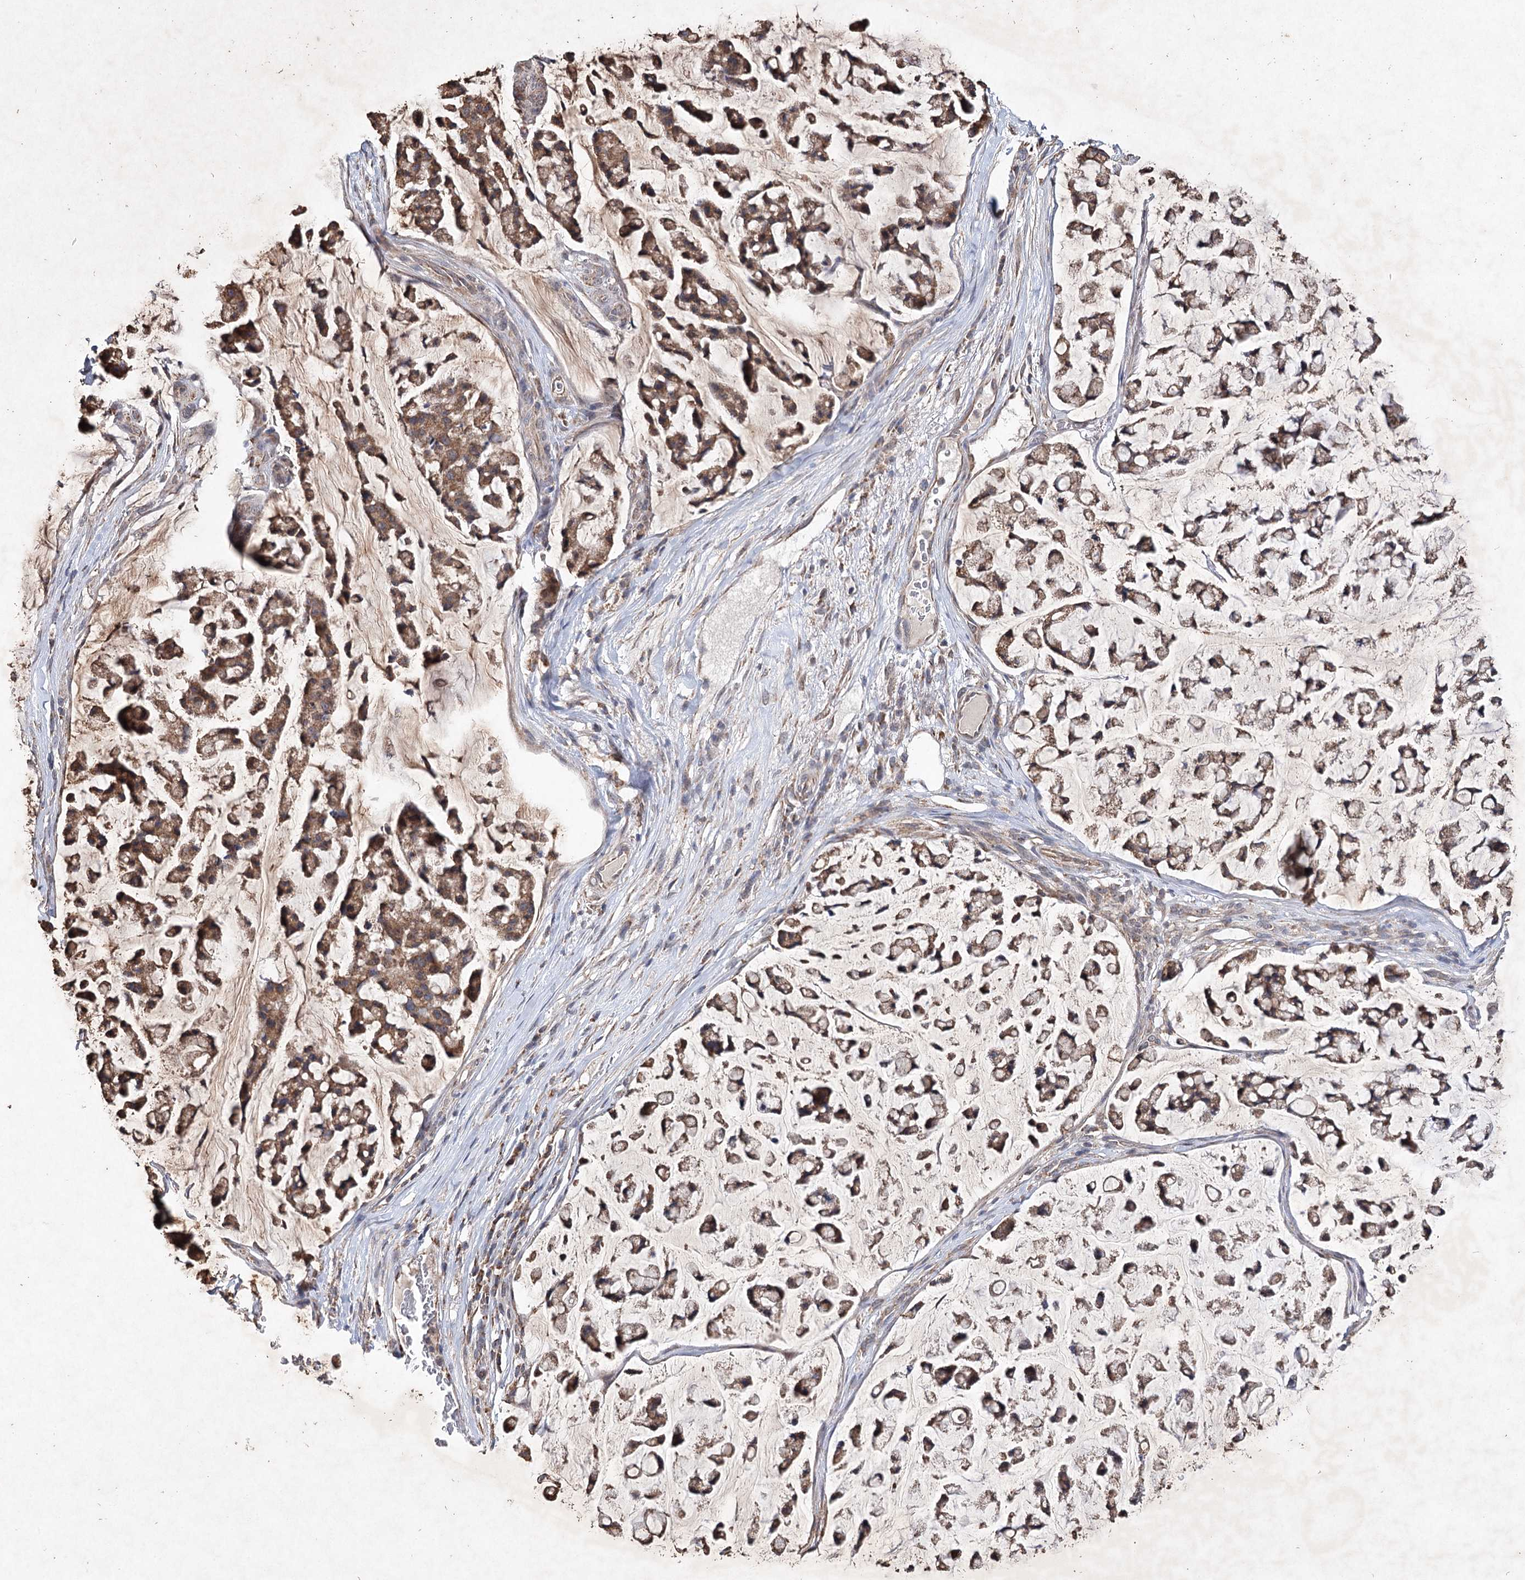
{"staining": {"intensity": "moderate", "quantity": ">75%", "location": "cytoplasmic/membranous"}, "tissue": "stomach cancer", "cell_type": "Tumor cells", "image_type": "cancer", "snomed": [{"axis": "morphology", "description": "Adenocarcinoma, NOS"}, {"axis": "topography", "description": "Stomach, lower"}], "caption": "A medium amount of moderate cytoplasmic/membranous staining is present in about >75% of tumor cells in adenocarcinoma (stomach) tissue. (DAB (3,3'-diaminobenzidine) = brown stain, brightfield microscopy at high magnification).", "gene": "PIK3CB", "patient": {"sex": "male", "age": 67}}